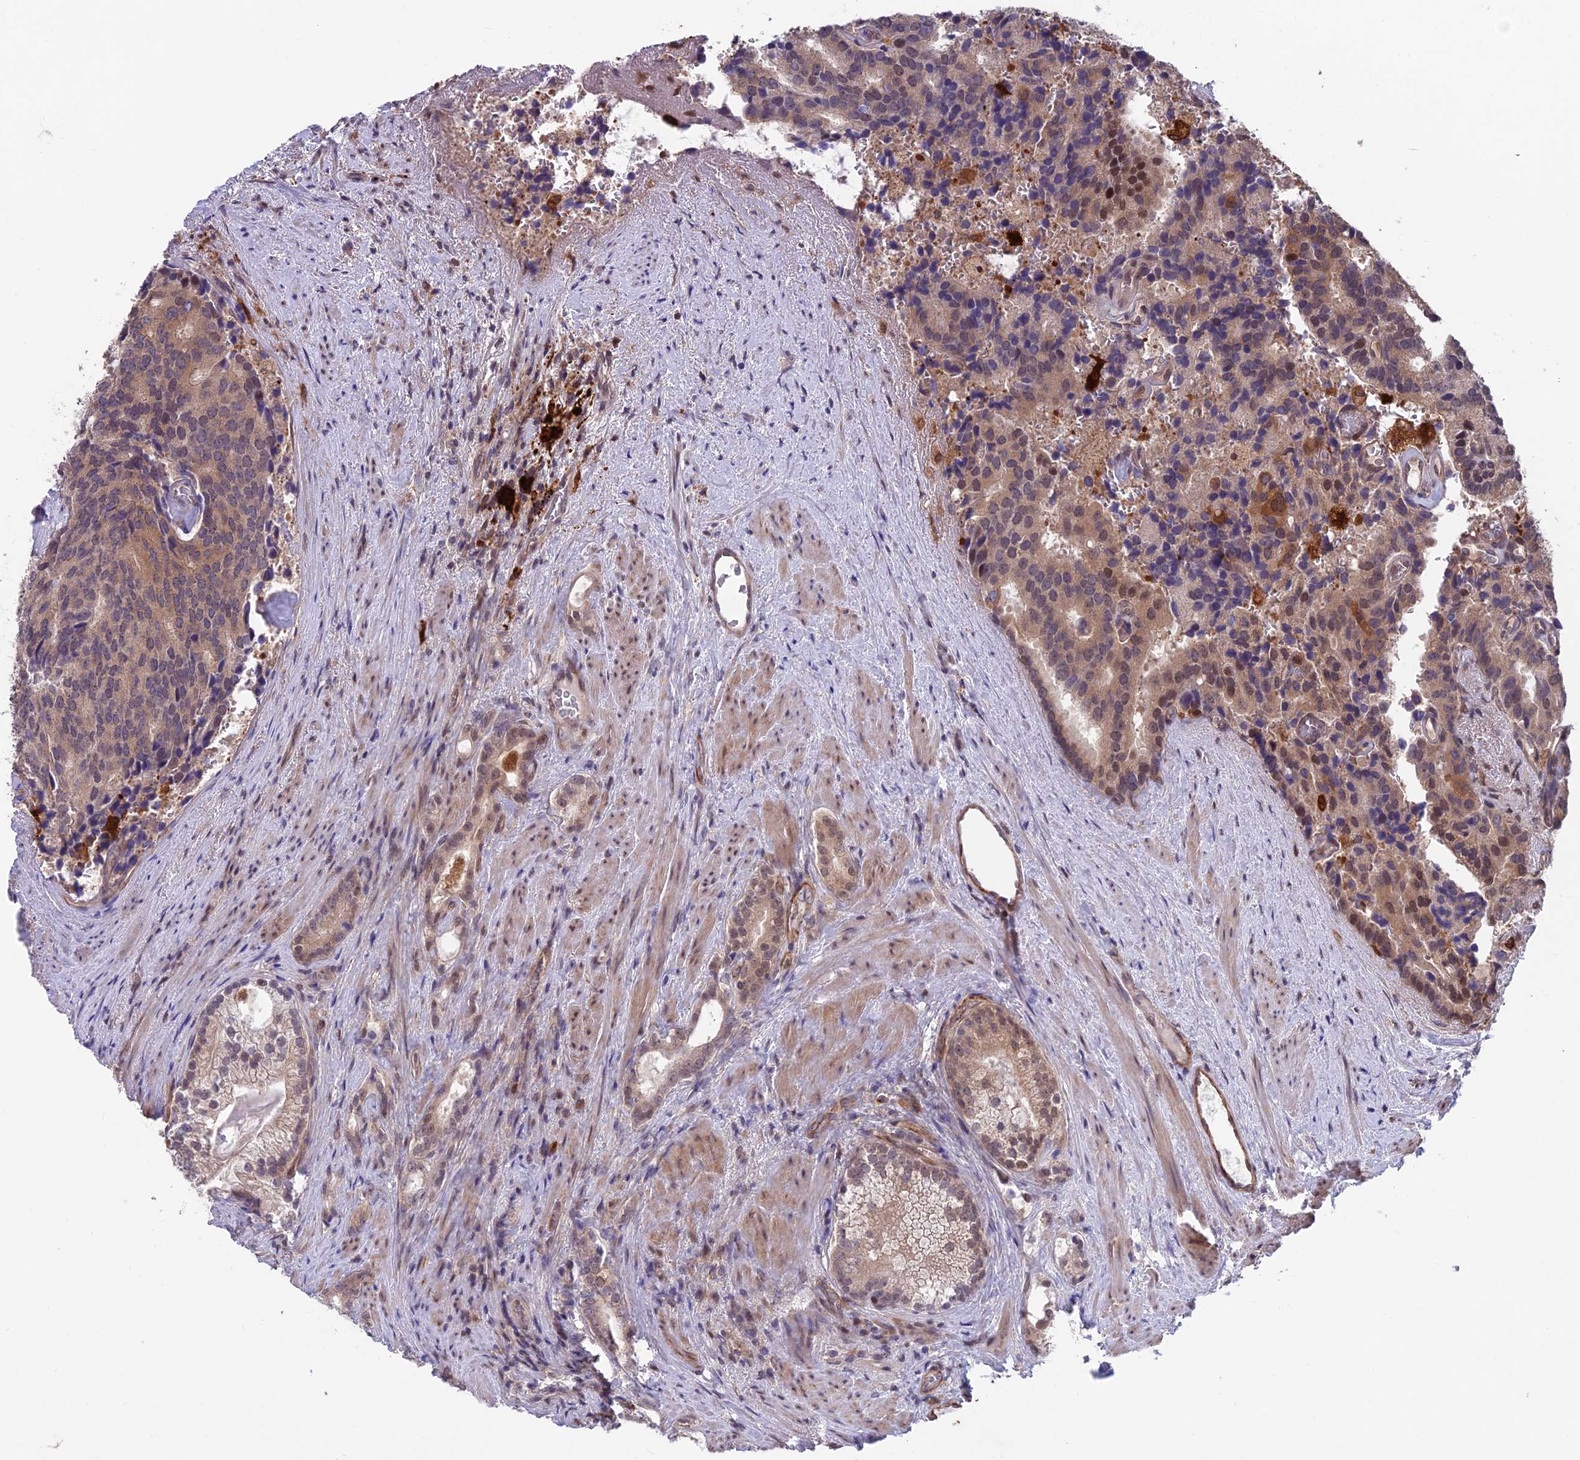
{"staining": {"intensity": "moderate", "quantity": ">75%", "location": "cytoplasmic/membranous"}, "tissue": "prostate cancer", "cell_type": "Tumor cells", "image_type": "cancer", "snomed": [{"axis": "morphology", "description": "Adenocarcinoma, Low grade"}, {"axis": "topography", "description": "Prostate"}], "caption": "Immunohistochemistry (DAB (3,3'-diaminobenzidine)) staining of prostate cancer demonstrates moderate cytoplasmic/membranous protein staining in approximately >75% of tumor cells. Using DAB (brown) and hematoxylin (blue) stains, captured at high magnification using brightfield microscopy.", "gene": "MAST2", "patient": {"sex": "male", "age": 71}}